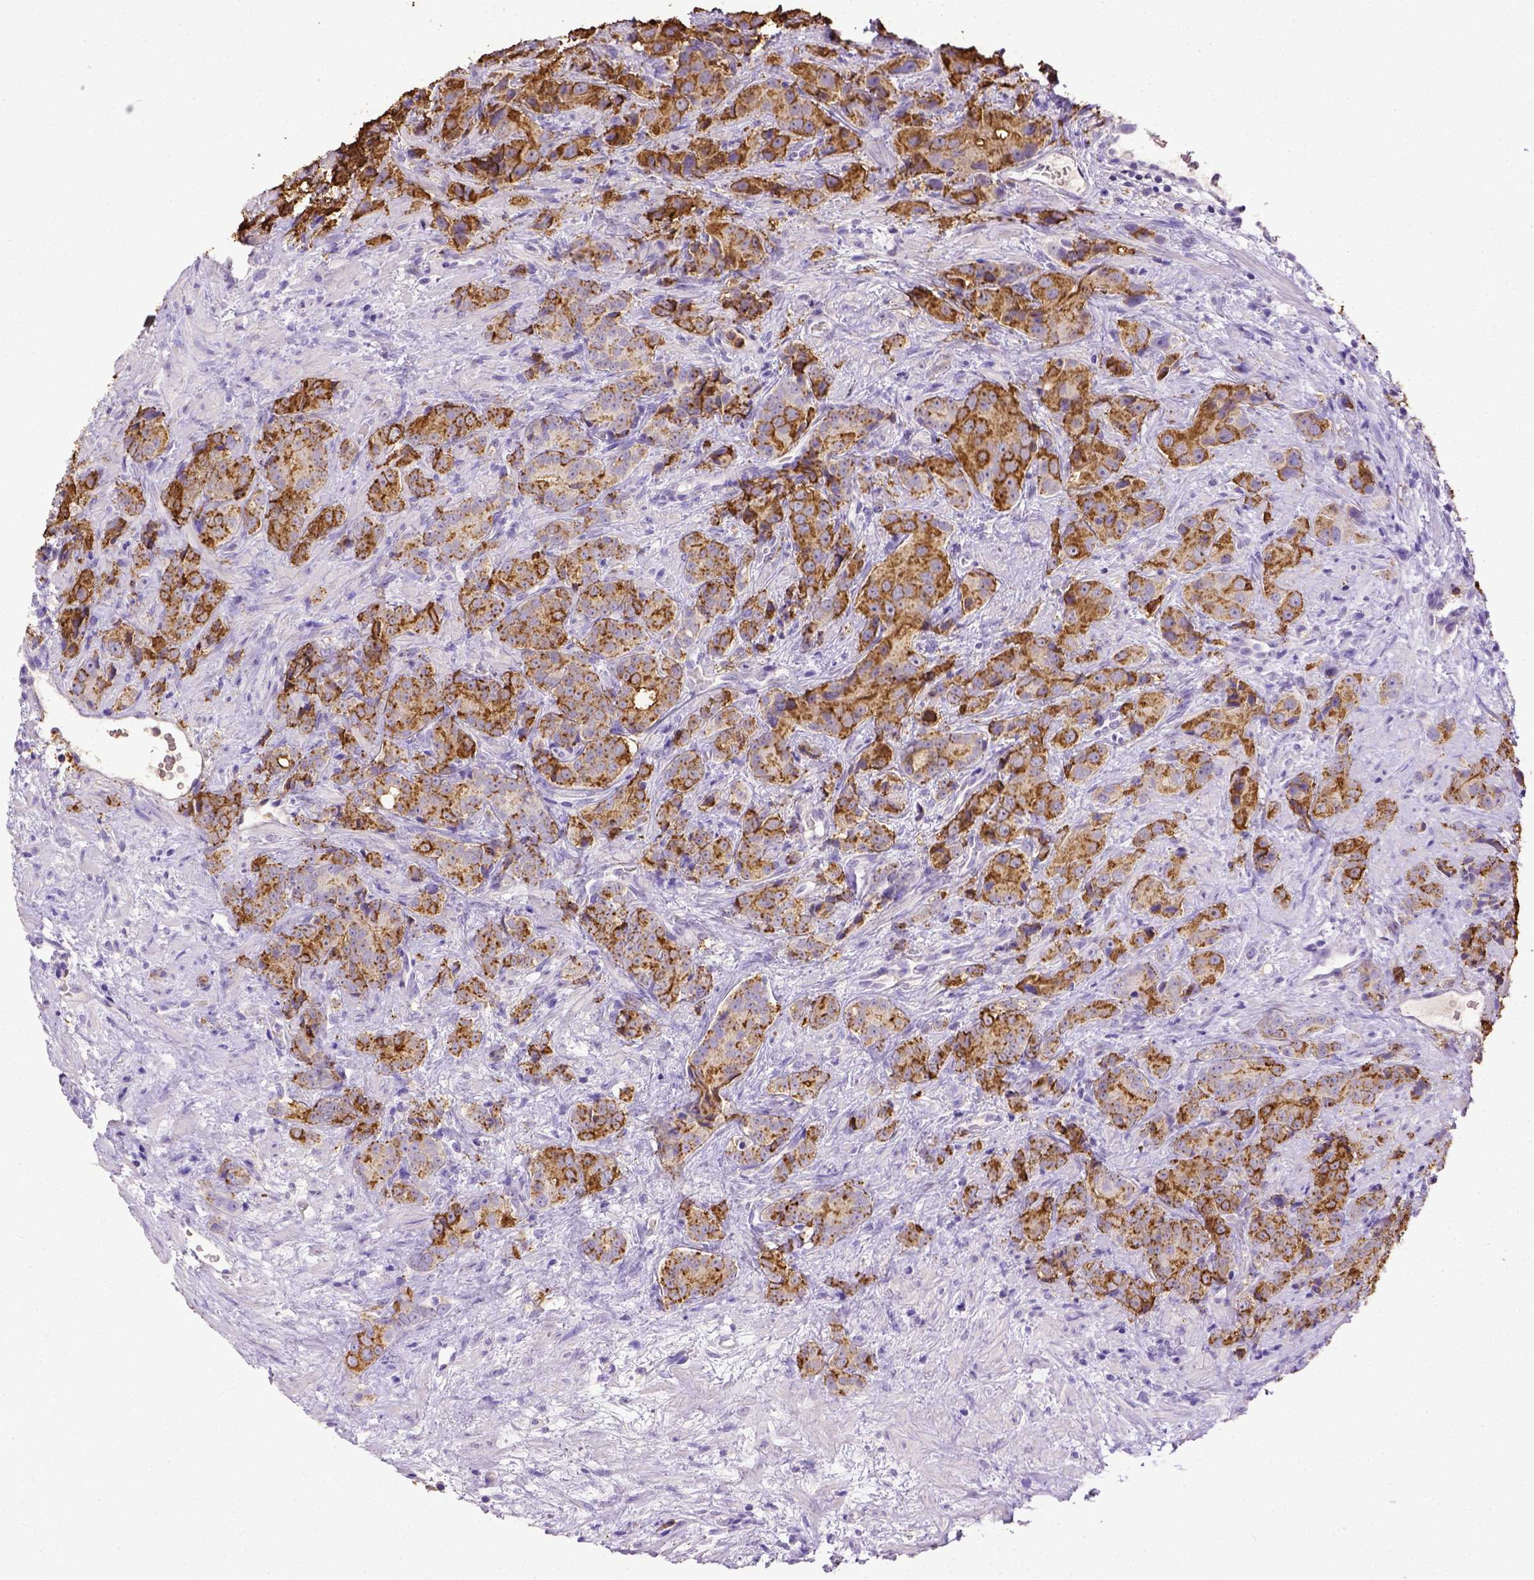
{"staining": {"intensity": "moderate", "quantity": ">75%", "location": "cytoplasmic/membranous"}, "tissue": "prostate cancer", "cell_type": "Tumor cells", "image_type": "cancer", "snomed": [{"axis": "morphology", "description": "Adenocarcinoma, High grade"}, {"axis": "topography", "description": "Prostate"}], "caption": "Protein staining of prostate cancer tissue displays moderate cytoplasmic/membranous positivity in approximately >75% of tumor cells.", "gene": "B3GAT1", "patient": {"sex": "male", "age": 90}}